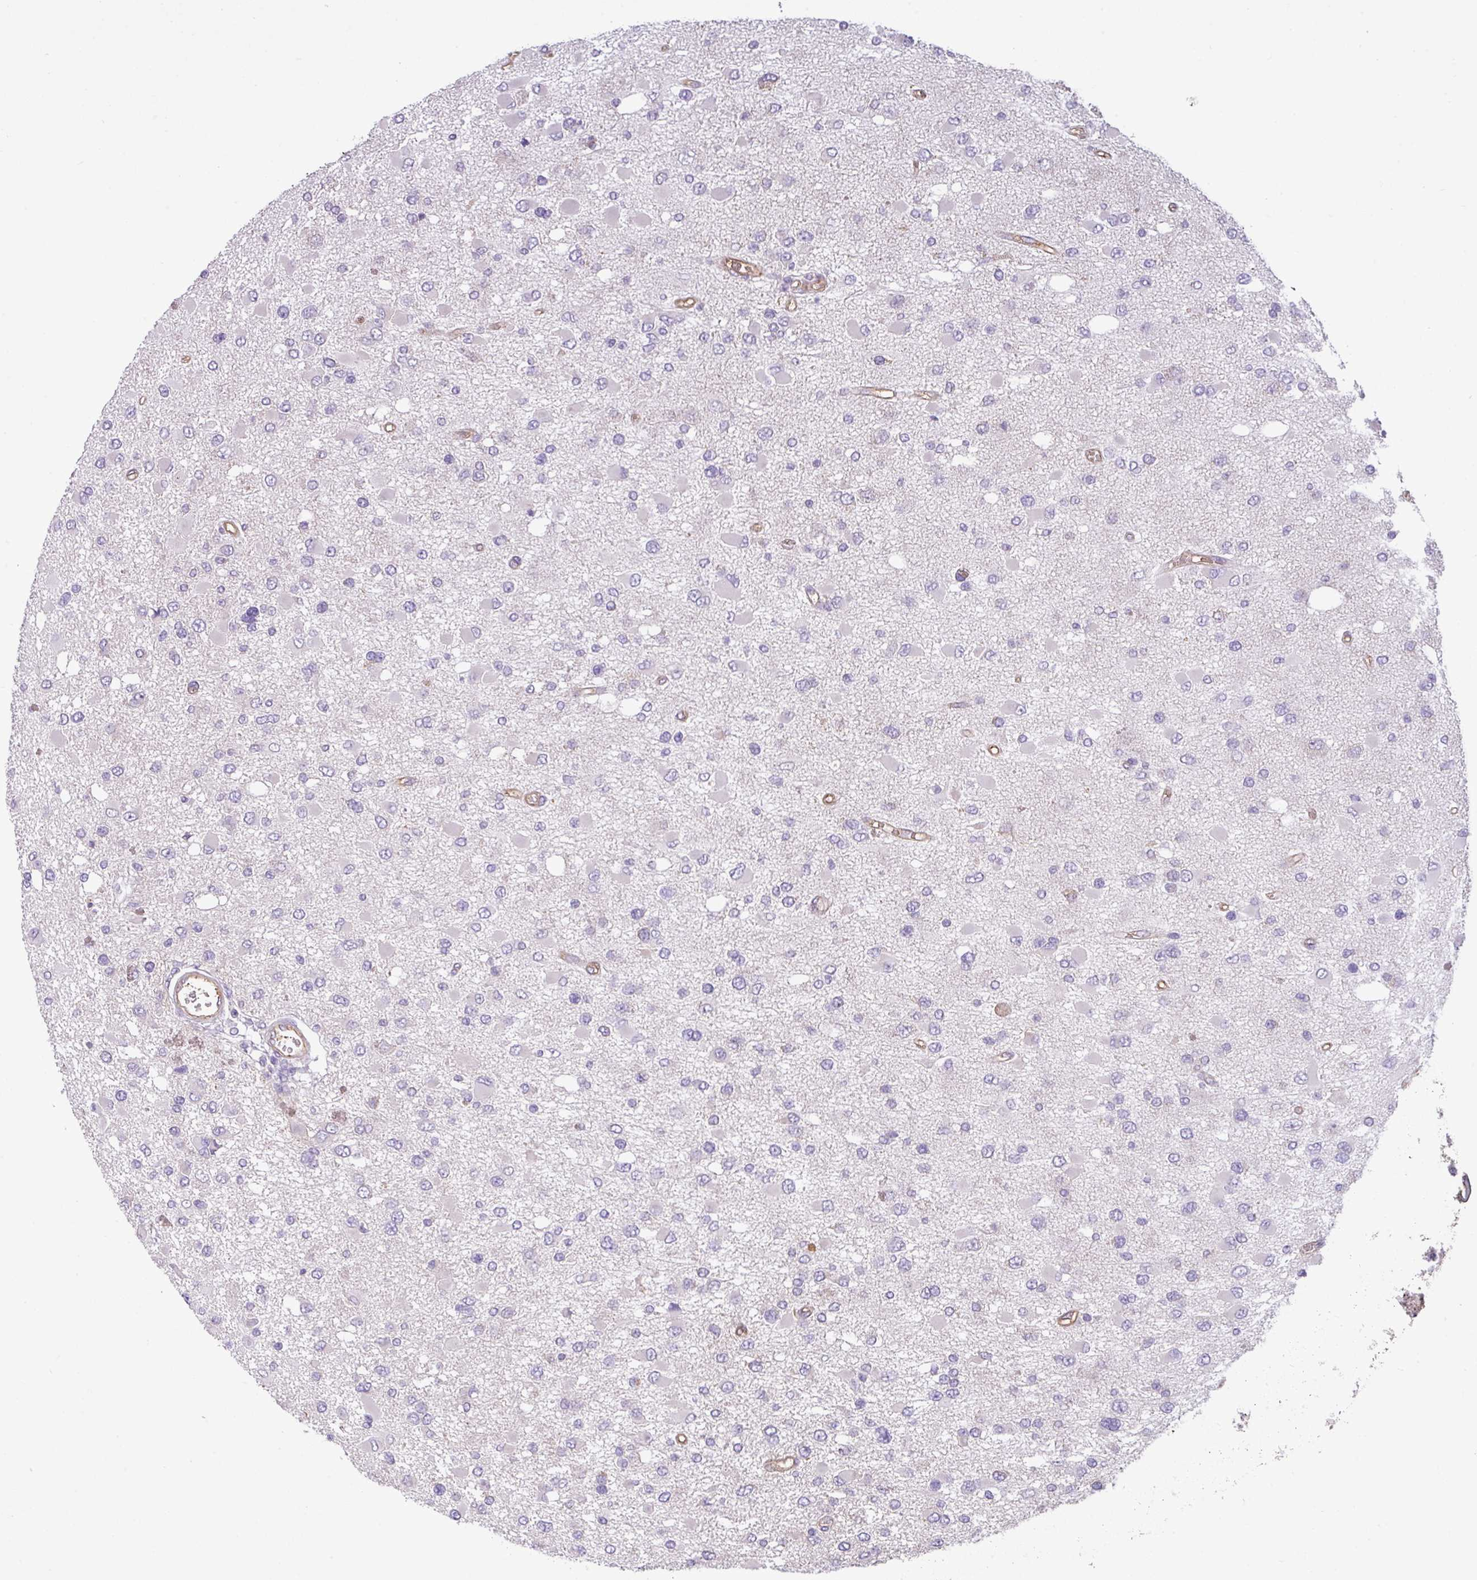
{"staining": {"intensity": "negative", "quantity": "none", "location": "none"}, "tissue": "glioma", "cell_type": "Tumor cells", "image_type": "cancer", "snomed": [{"axis": "morphology", "description": "Glioma, malignant, High grade"}, {"axis": "topography", "description": "Brain"}], "caption": "The micrograph demonstrates no significant positivity in tumor cells of malignant glioma (high-grade).", "gene": "SLC23A2", "patient": {"sex": "male", "age": 53}}